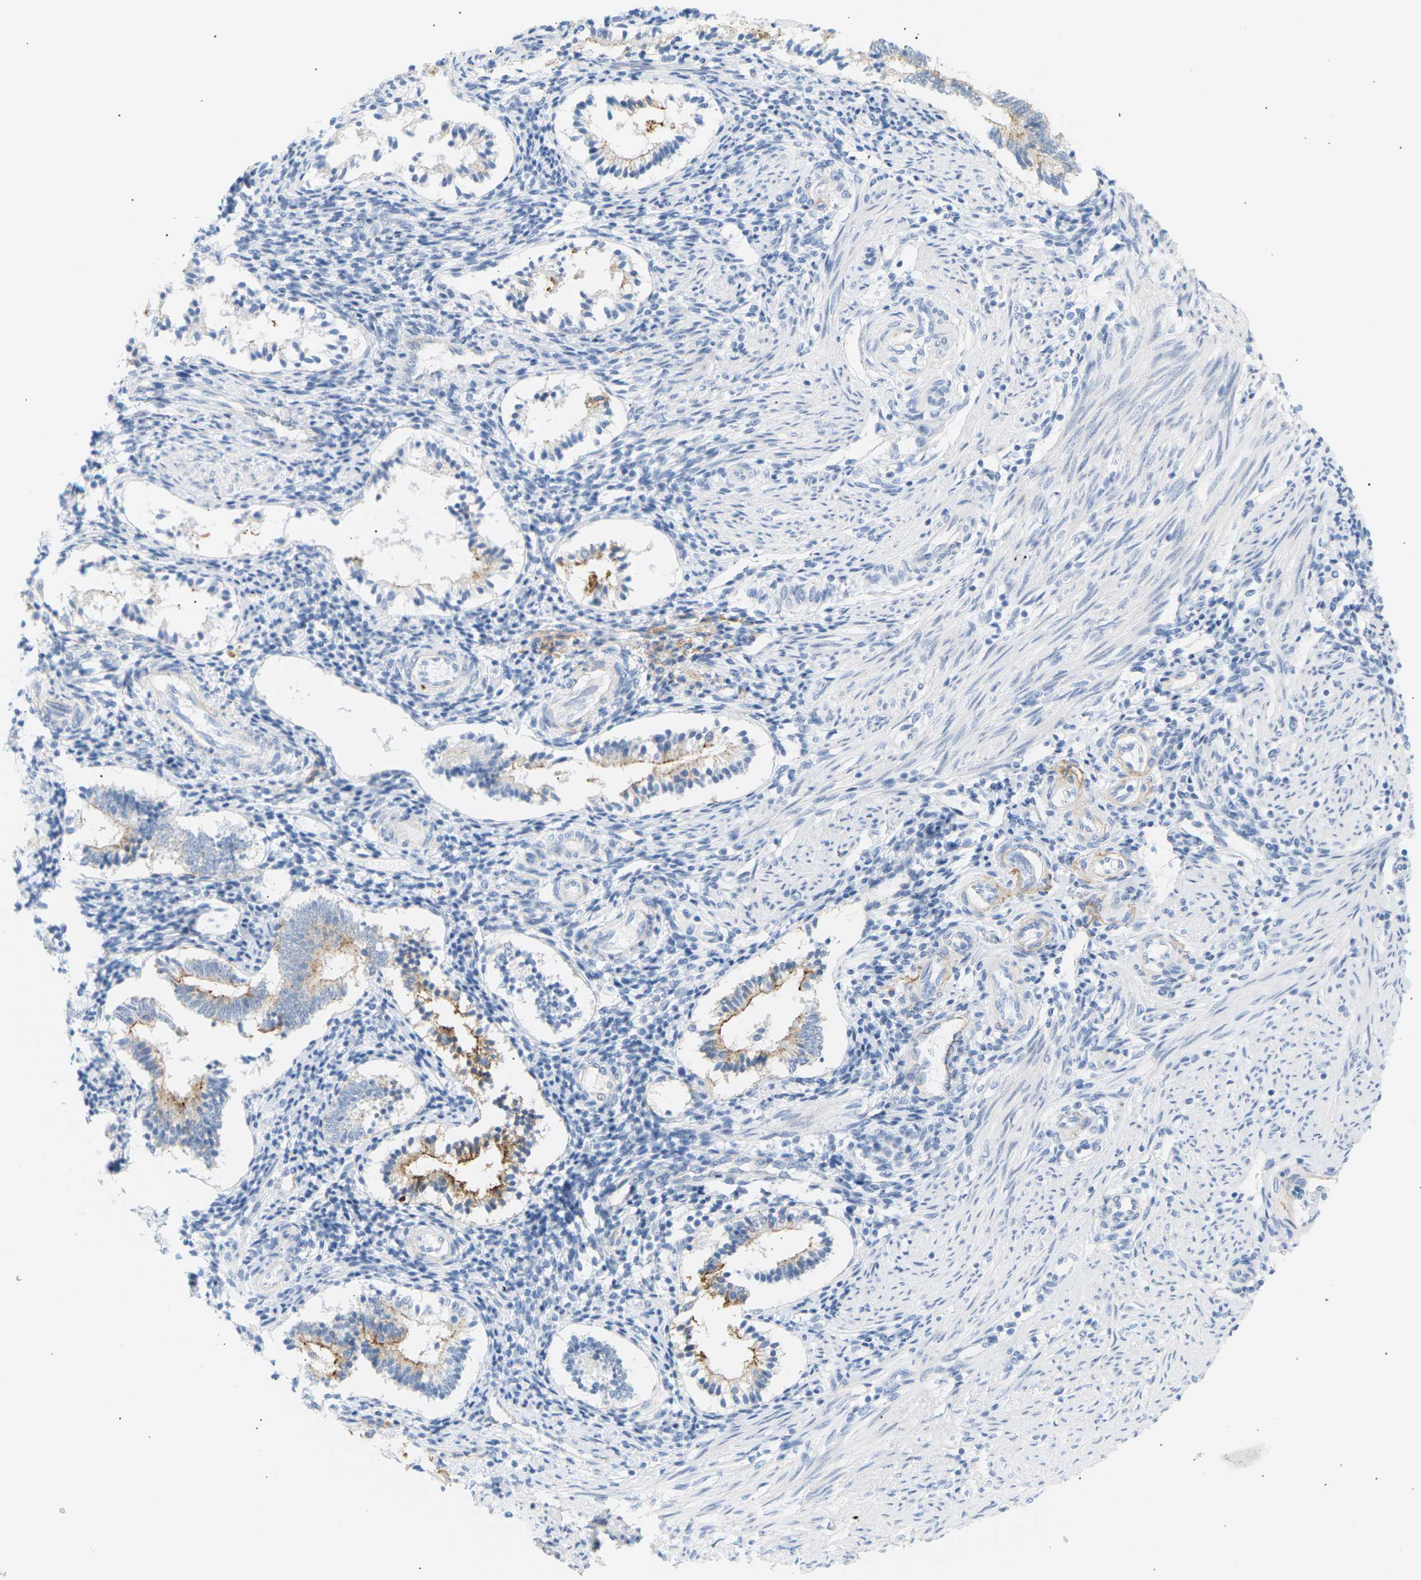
{"staining": {"intensity": "negative", "quantity": "none", "location": "none"}, "tissue": "endometrium", "cell_type": "Cells in endometrial stroma", "image_type": "normal", "snomed": [{"axis": "morphology", "description": "Normal tissue, NOS"}, {"axis": "topography", "description": "Endometrium"}], "caption": "High magnification brightfield microscopy of unremarkable endometrium stained with DAB (brown) and counterstained with hematoxylin (blue): cells in endometrial stroma show no significant staining. (Stains: DAB IHC with hematoxylin counter stain, Microscopy: brightfield microscopy at high magnification).", "gene": "CLU", "patient": {"sex": "female", "age": 42}}